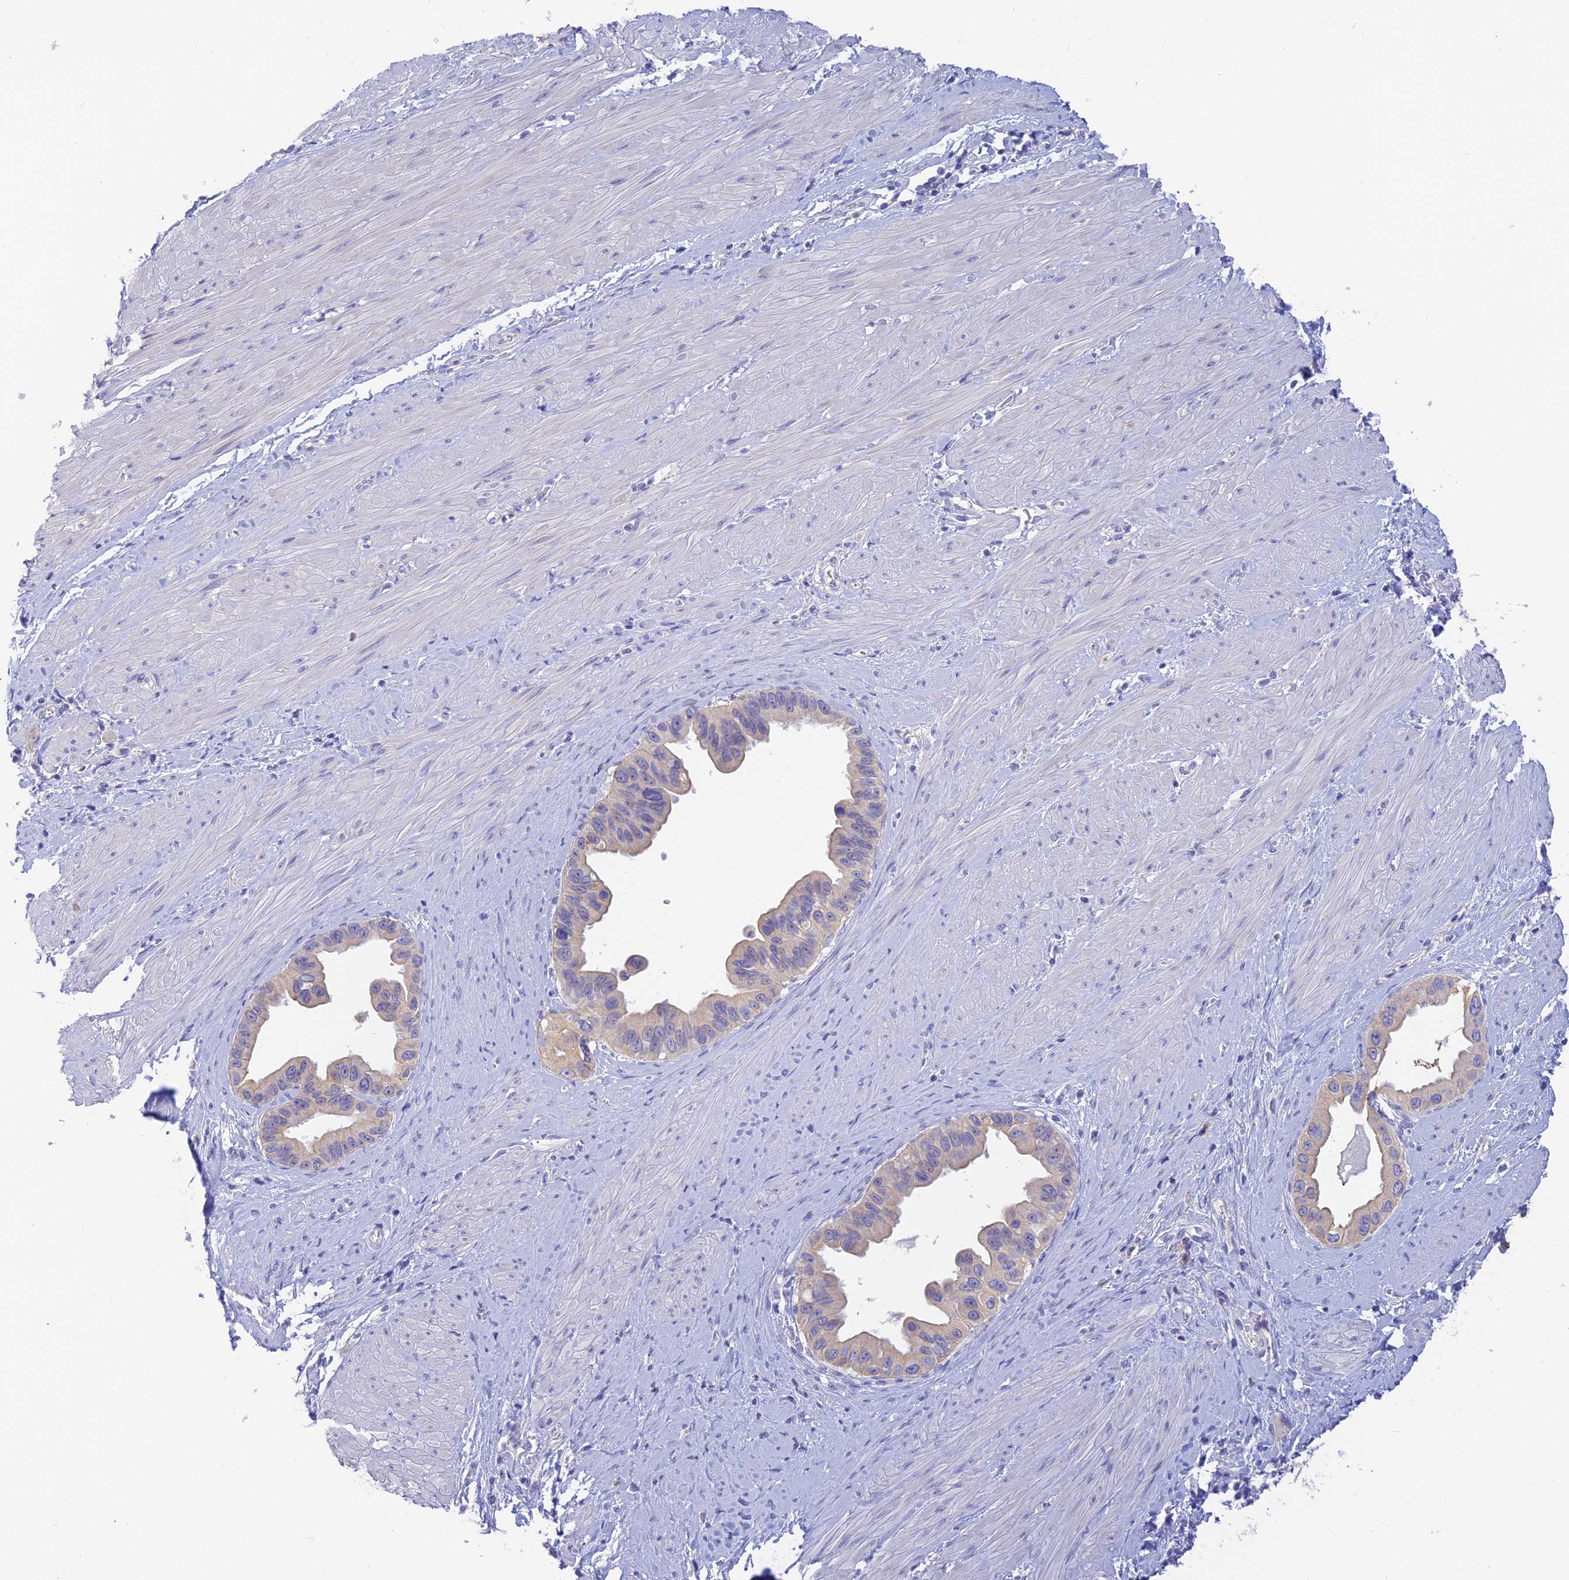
{"staining": {"intensity": "negative", "quantity": "none", "location": "none"}, "tissue": "pancreatic cancer", "cell_type": "Tumor cells", "image_type": "cancer", "snomed": [{"axis": "morphology", "description": "Adenocarcinoma, NOS"}, {"axis": "topography", "description": "Pancreas"}], "caption": "Human pancreatic adenocarcinoma stained for a protein using immunohistochemistry shows no staining in tumor cells.", "gene": "INTS13", "patient": {"sex": "female", "age": 56}}